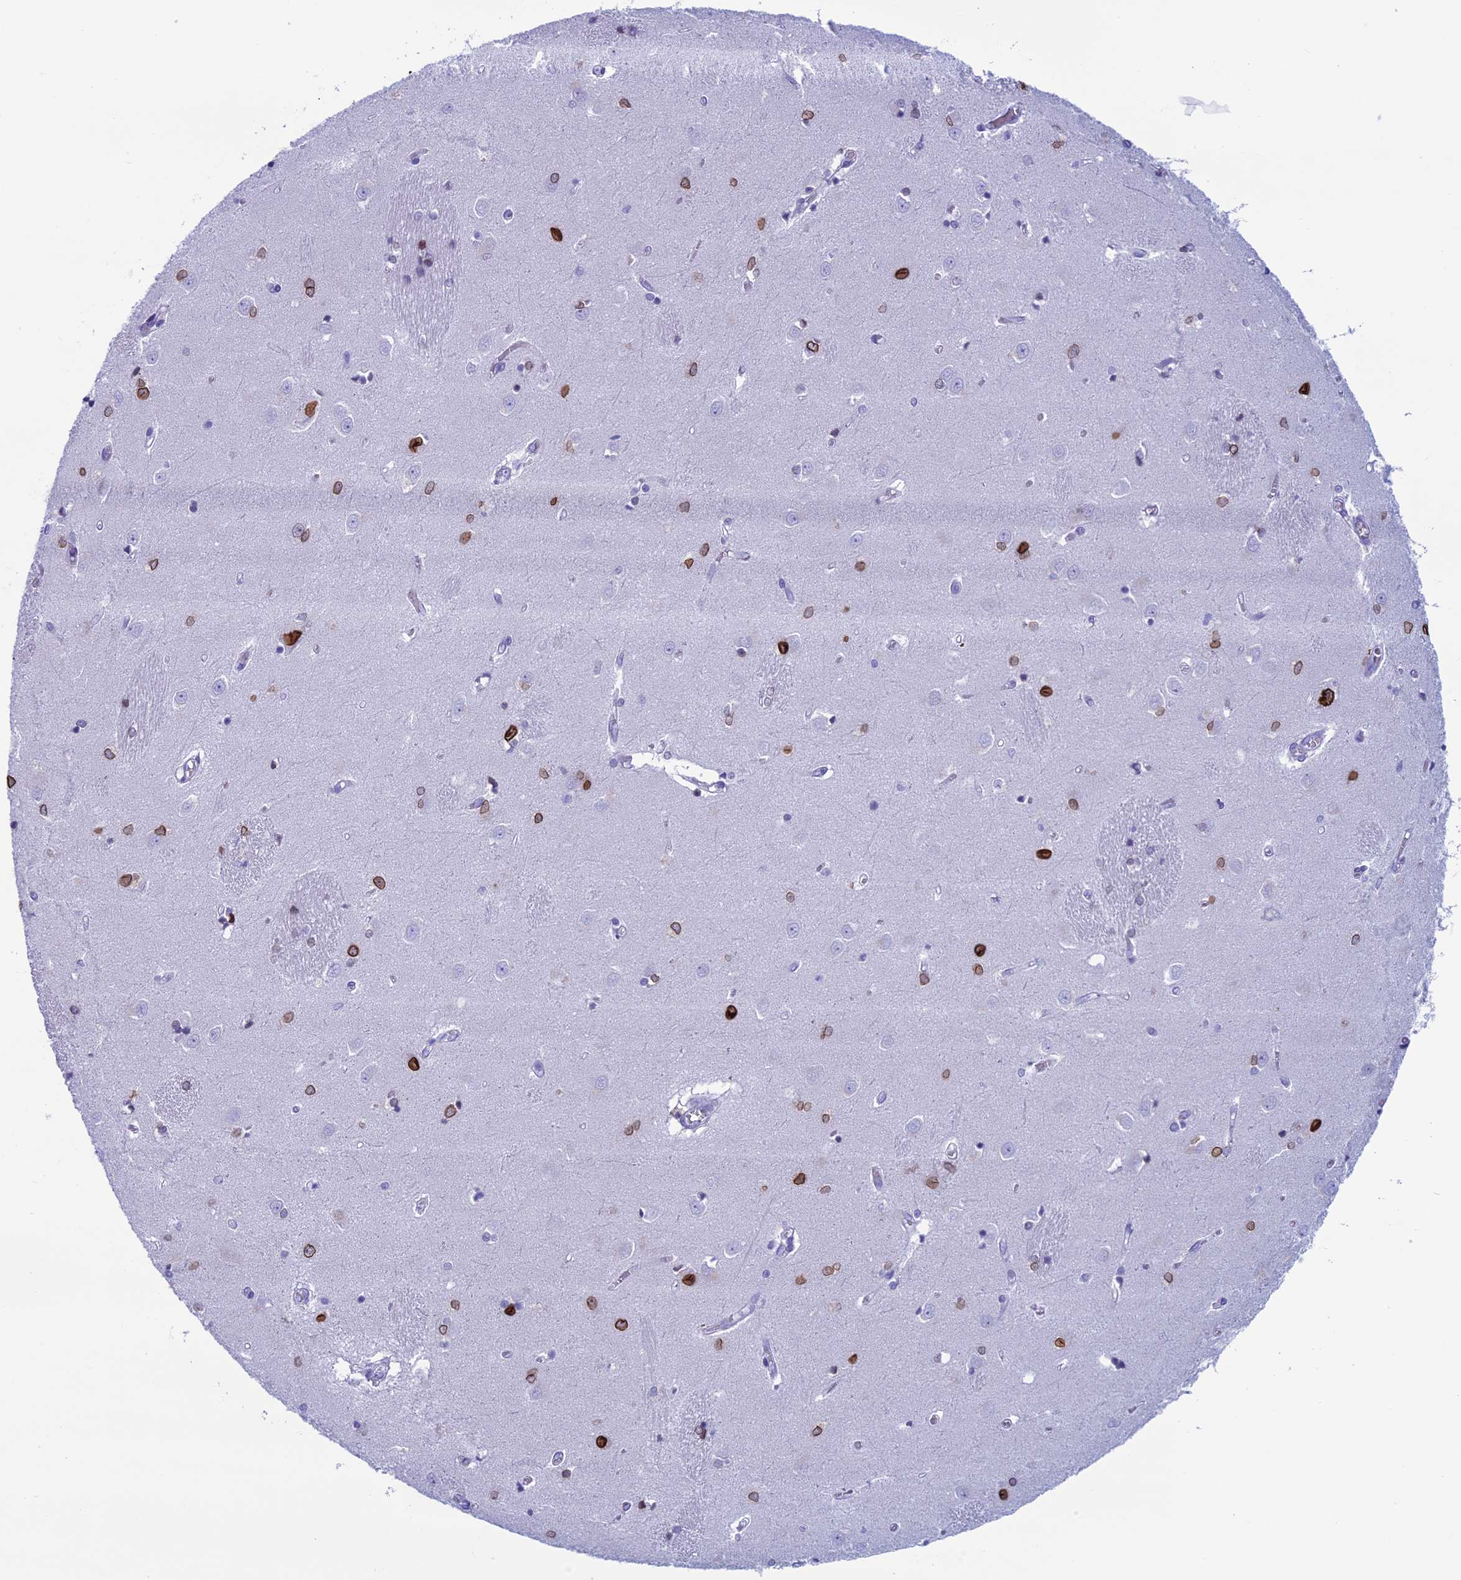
{"staining": {"intensity": "moderate", "quantity": "<25%", "location": "cytoplasmic/membranous,nuclear"}, "tissue": "caudate", "cell_type": "Glial cells", "image_type": "normal", "snomed": [{"axis": "morphology", "description": "Normal tissue, NOS"}, {"axis": "topography", "description": "Lateral ventricle wall"}], "caption": "A micrograph of human caudate stained for a protein displays moderate cytoplasmic/membranous,nuclear brown staining in glial cells. (DAB IHC, brown staining for protein, blue staining for nuclei).", "gene": "FAM169A", "patient": {"sex": "male", "age": 37}}